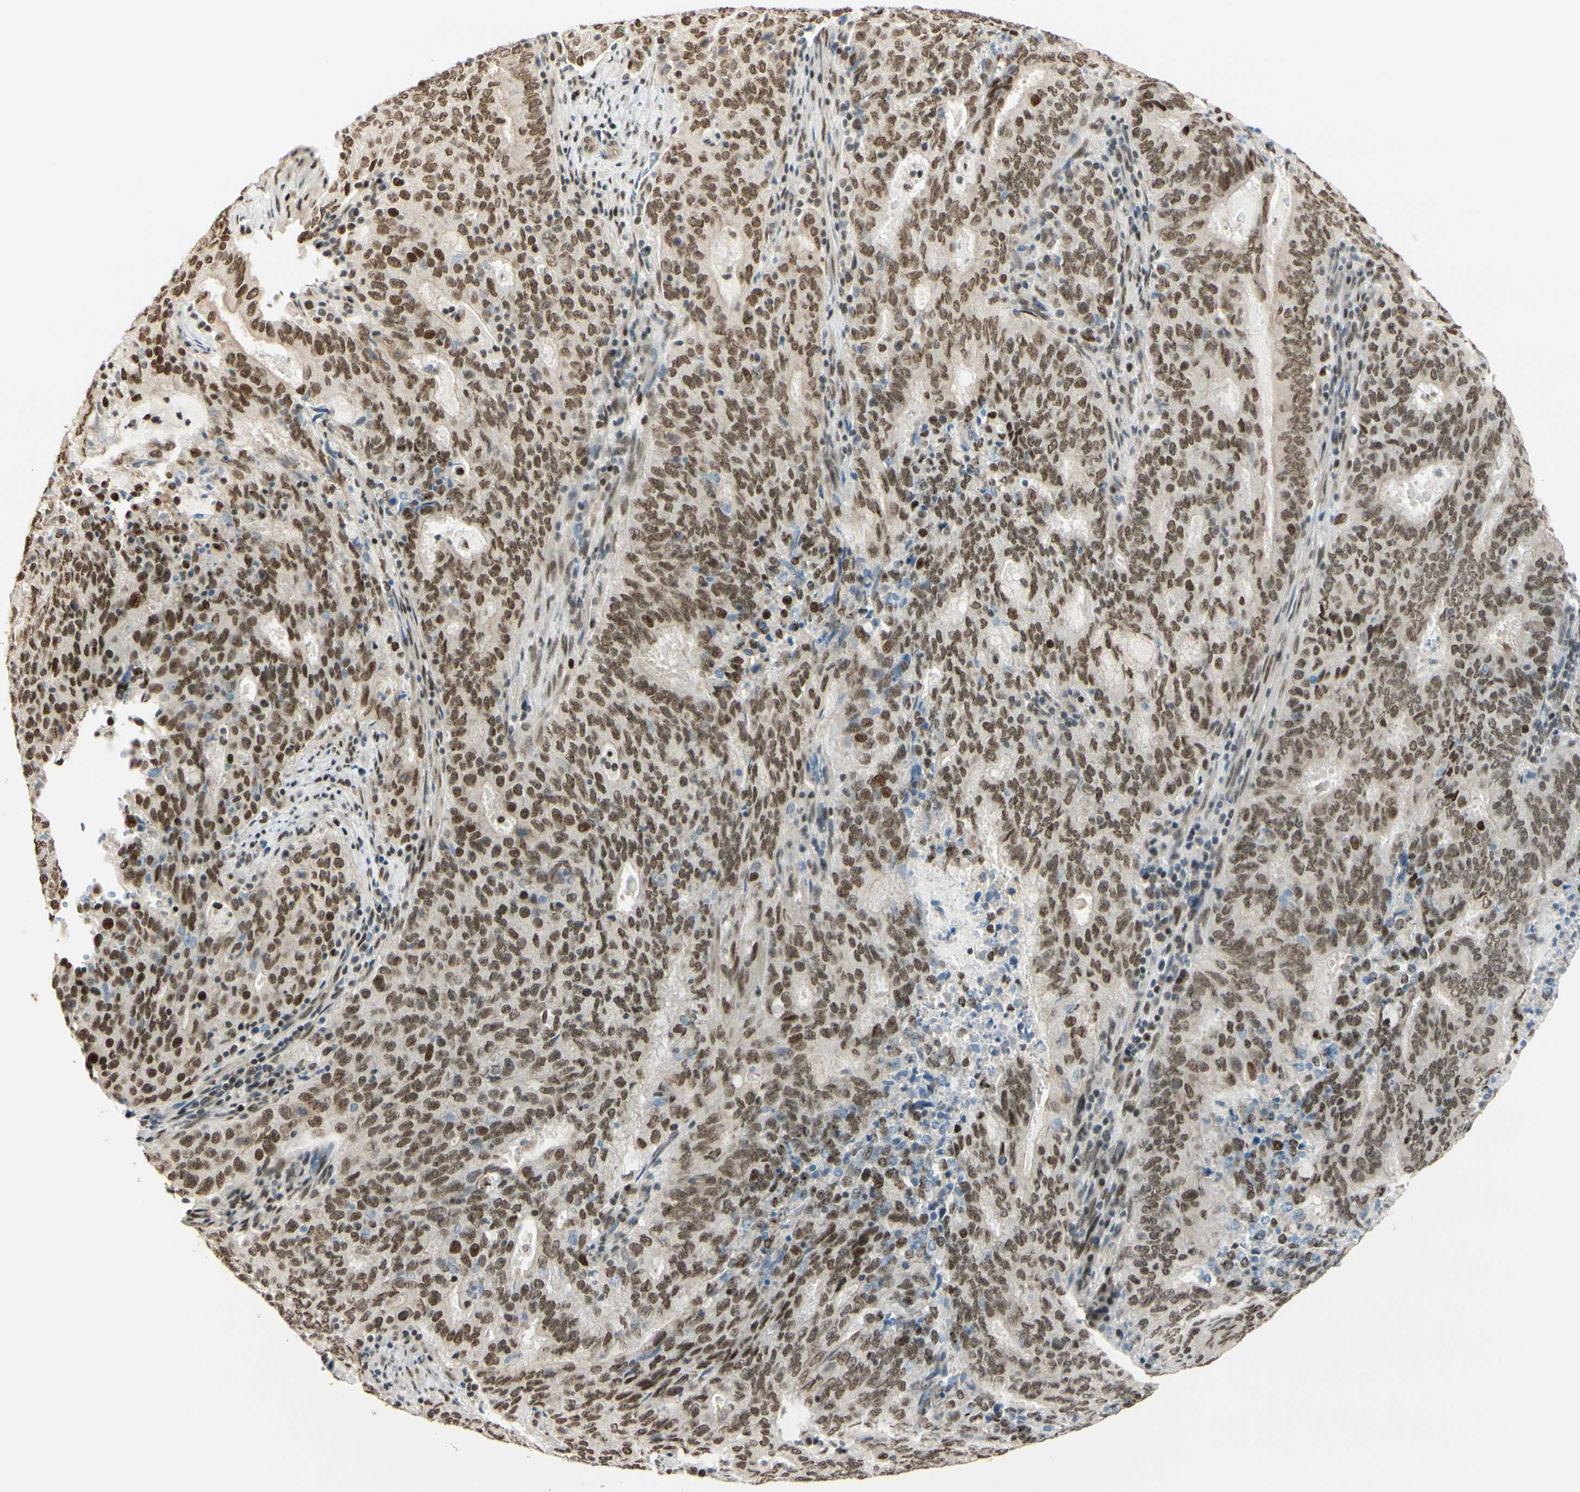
{"staining": {"intensity": "moderate", "quantity": ">75%", "location": "nuclear"}, "tissue": "cervical cancer", "cell_type": "Tumor cells", "image_type": "cancer", "snomed": [{"axis": "morphology", "description": "Adenocarcinoma, NOS"}, {"axis": "topography", "description": "Cervix"}], "caption": "Immunohistochemistry (IHC) (DAB) staining of adenocarcinoma (cervical) shows moderate nuclear protein expression in about >75% of tumor cells.", "gene": "SUFU", "patient": {"sex": "female", "age": 44}}